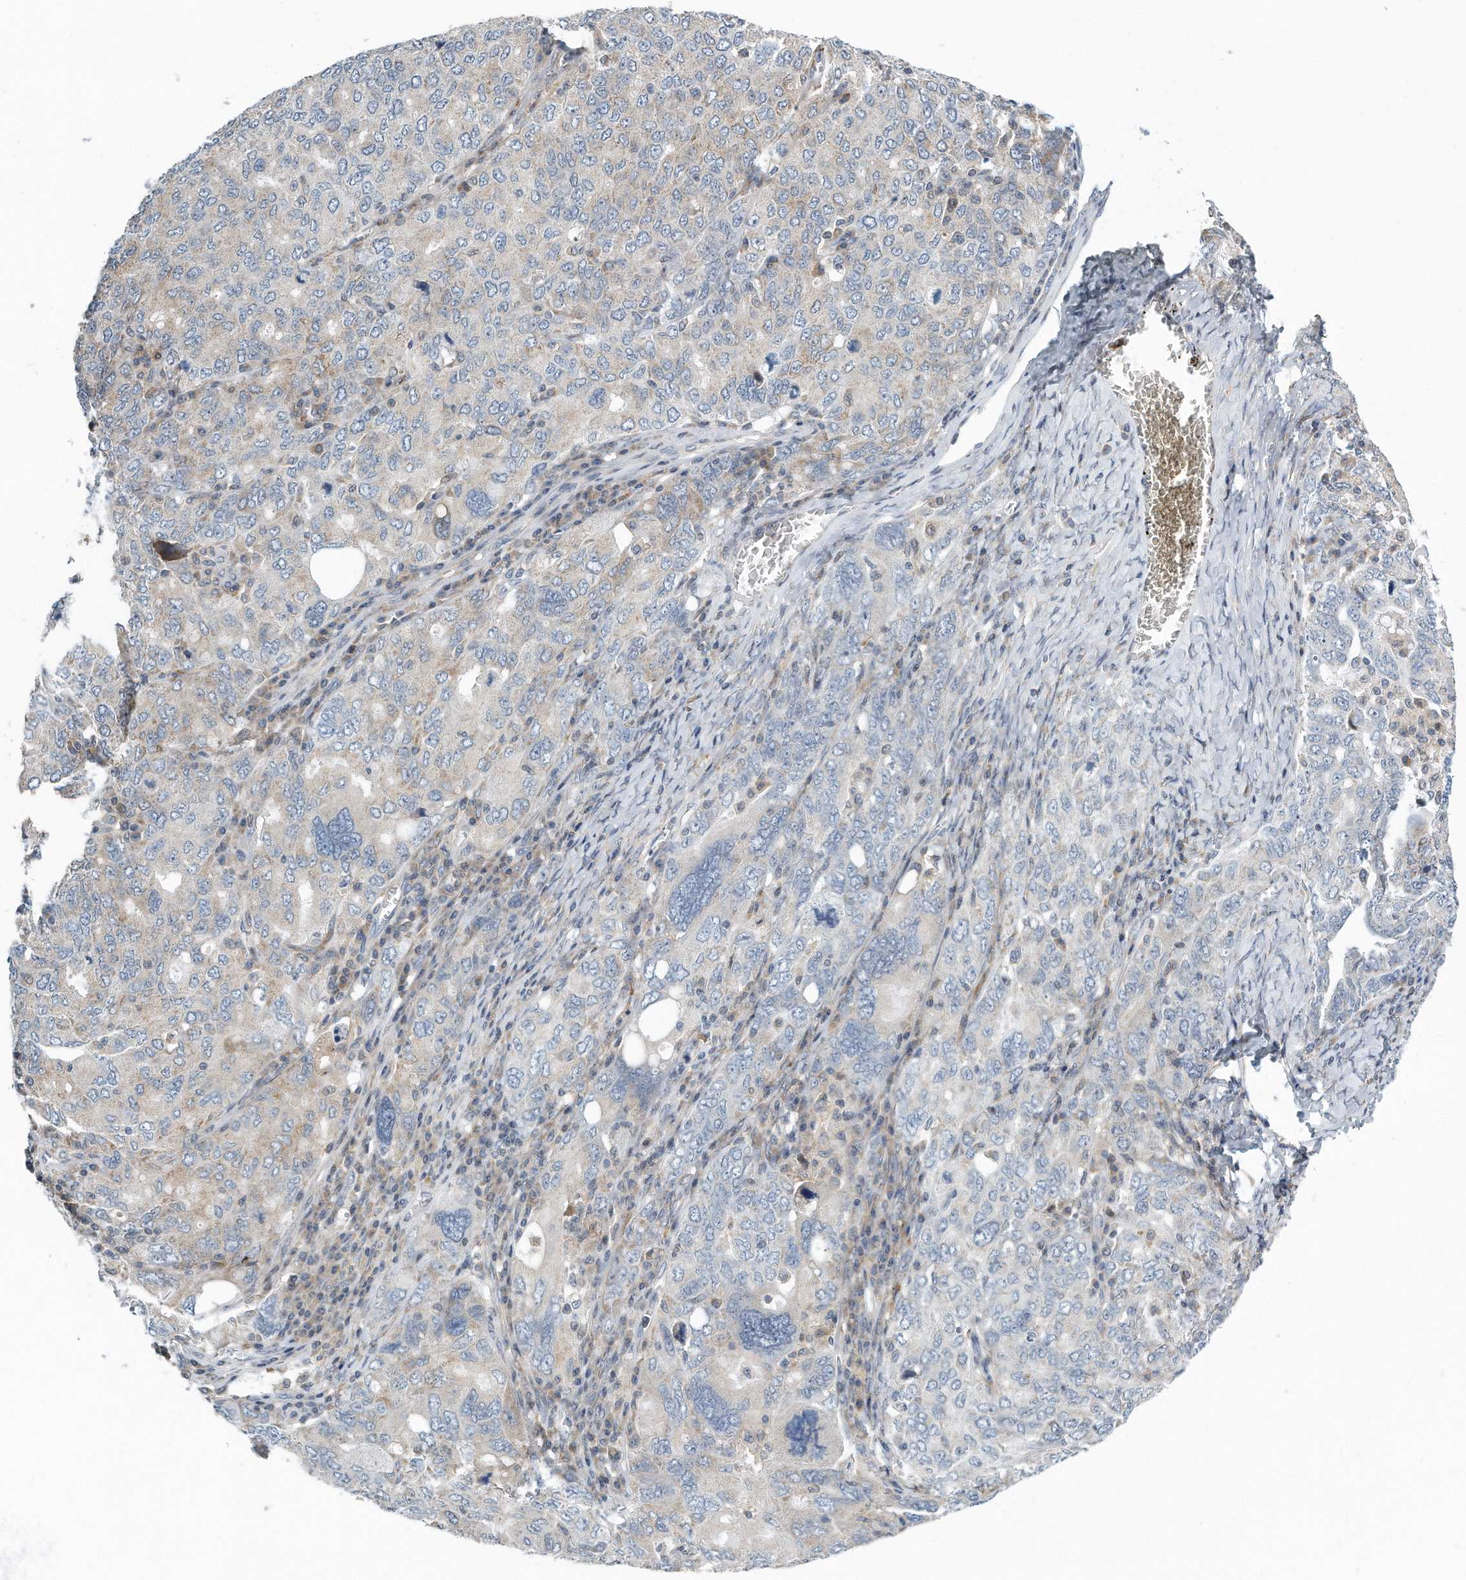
{"staining": {"intensity": "weak", "quantity": "<25%", "location": "cytoplasmic/membranous"}, "tissue": "ovarian cancer", "cell_type": "Tumor cells", "image_type": "cancer", "snomed": [{"axis": "morphology", "description": "Carcinoma, endometroid"}, {"axis": "topography", "description": "Ovary"}], "caption": "Immunohistochemistry (IHC) photomicrograph of neoplastic tissue: ovarian endometroid carcinoma stained with DAB reveals no significant protein positivity in tumor cells.", "gene": "VLDLR", "patient": {"sex": "female", "age": 62}}